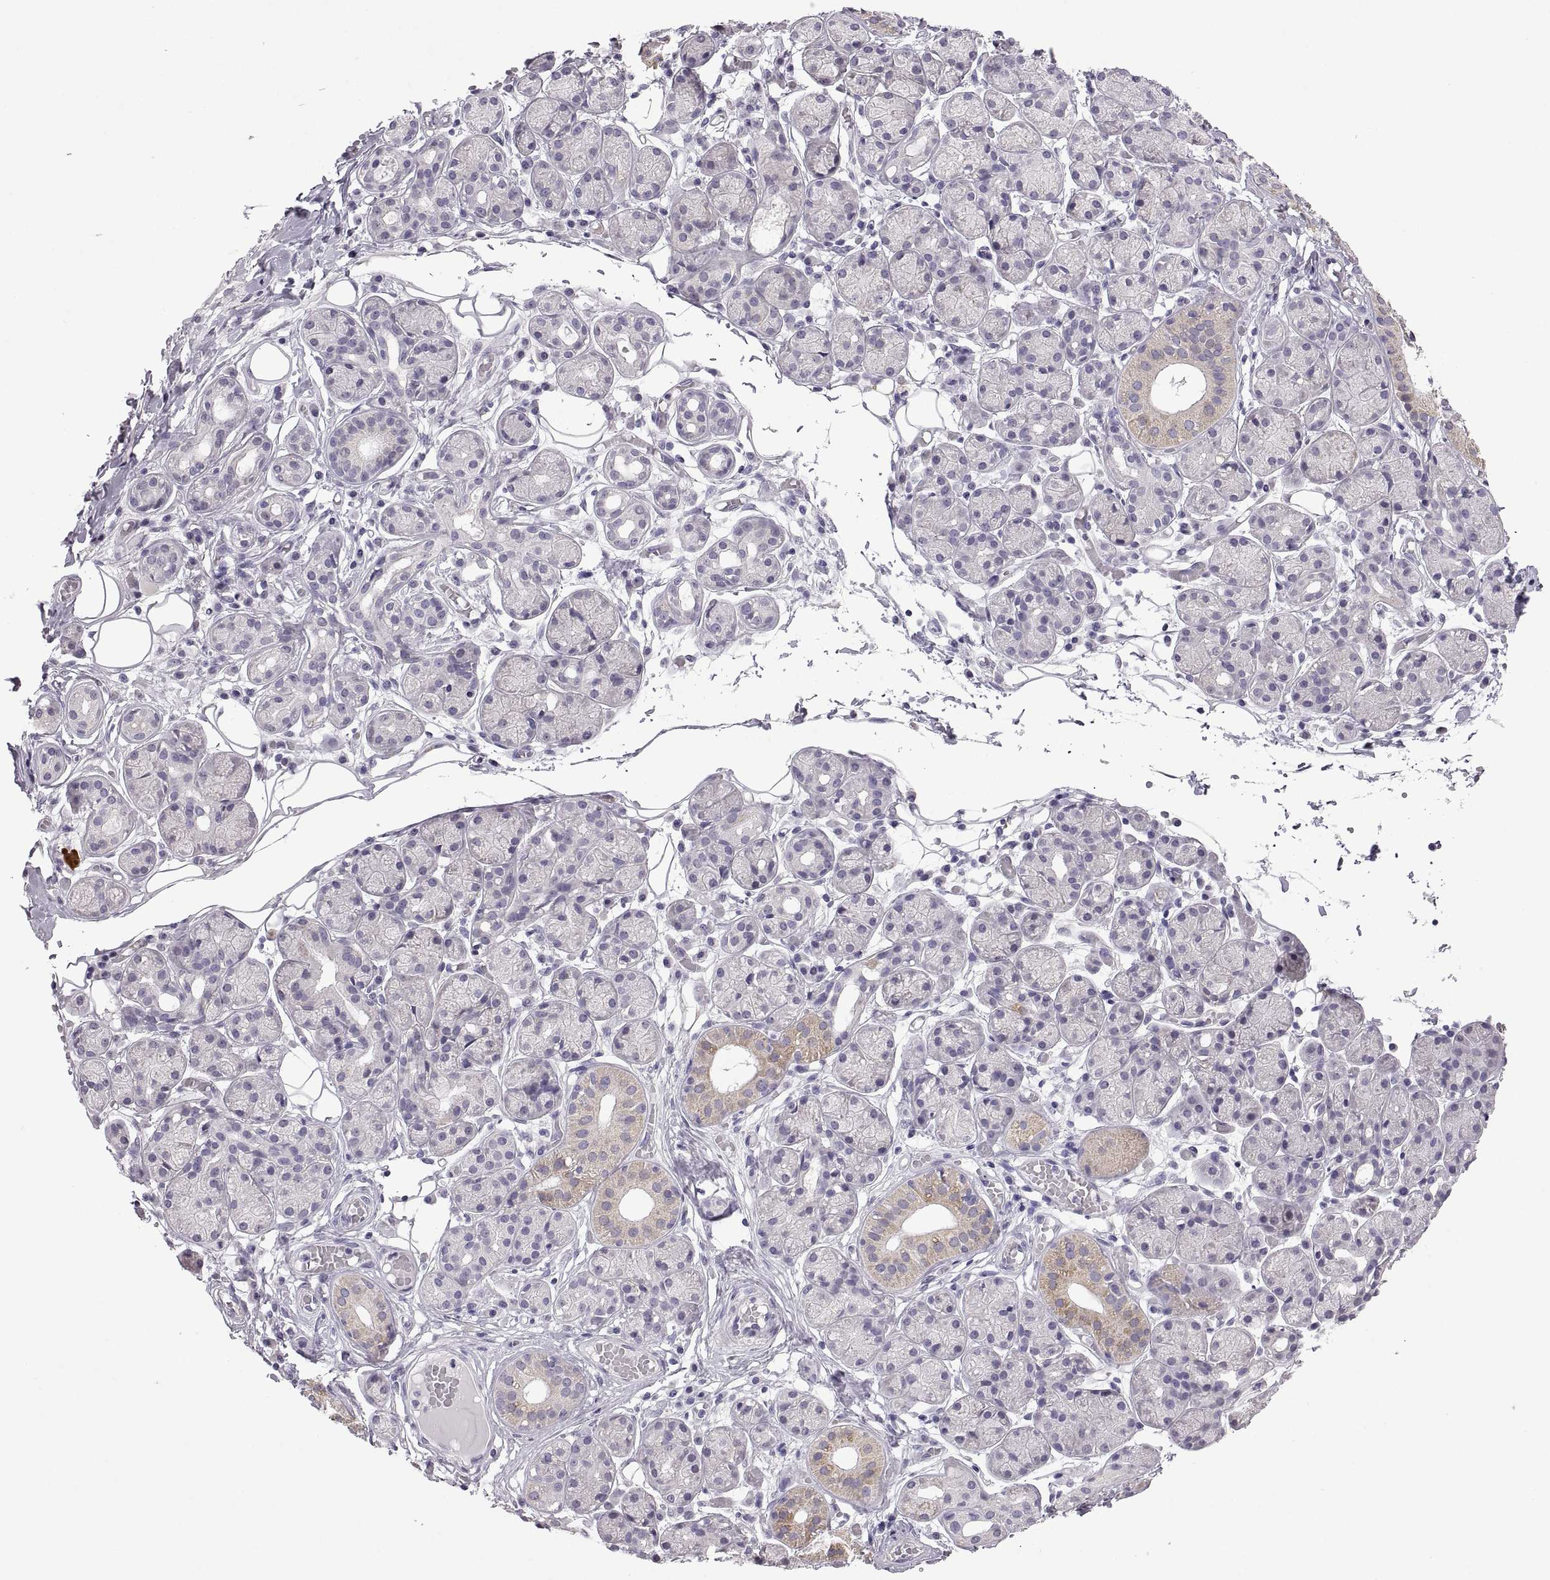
{"staining": {"intensity": "weak", "quantity": "<25%", "location": "cytoplasmic/membranous"}, "tissue": "salivary gland", "cell_type": "Glandular cells", "image_type": "normal", "snomed": [{"axis": "morphology", "description": "Normal tissue, NOS"}, {"axis": "topography", "description": "Salivary gland"}, {"axis": "topography", "description": "Peripheral nerve tissue"}], "caption": "High power microscopy image of an immunohistochemistry (IHC) micrograph of unremarkable salivary gland, revealing no significant staining in glandular cells.", "gene": "FAM170A", "patient": {"sex": "male", "age": 71}}